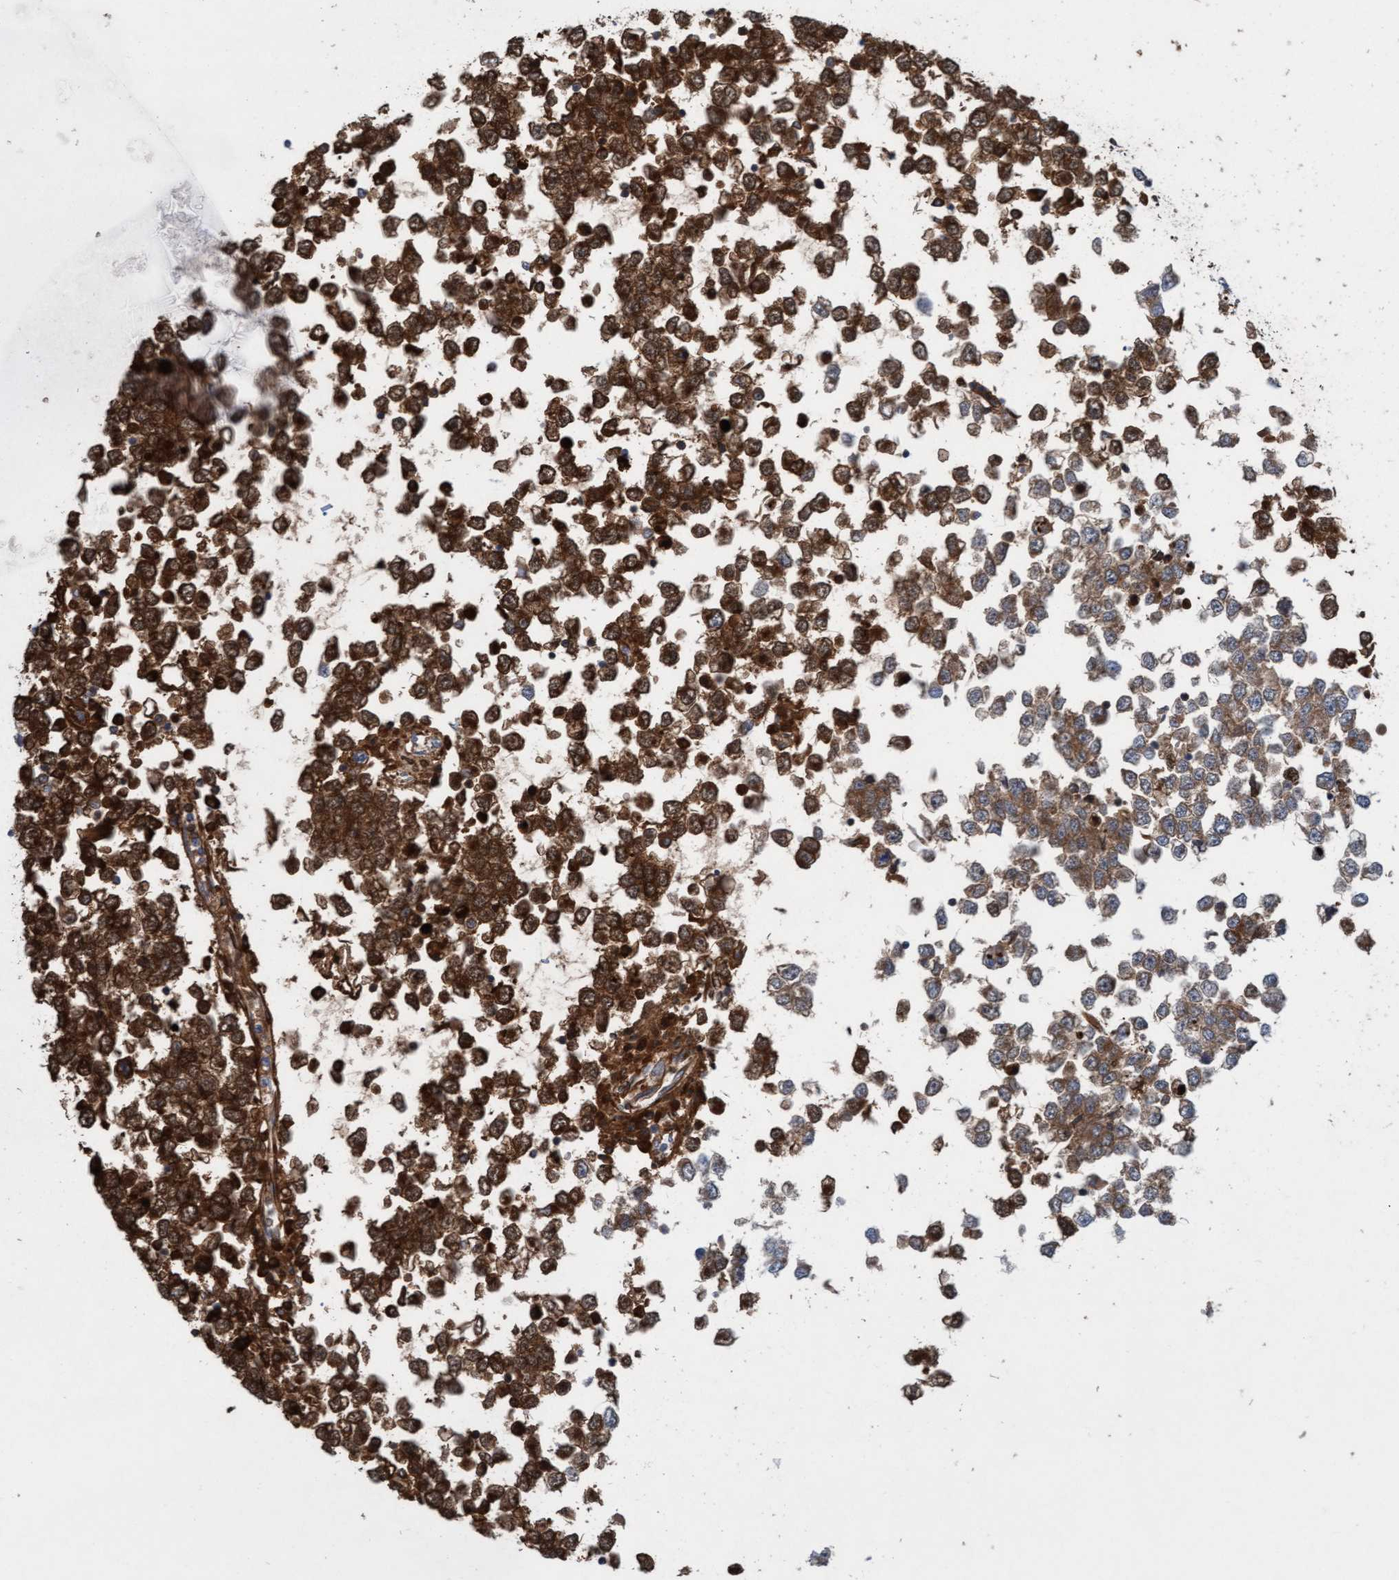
{"staining": {"intensity": "strong", "quantity": ">75%", "location": "cytoplasmic/membranous"}, "tissue": "testis cancer", "cell_type": "Tumor cells", "image_type": "cancer", "snomed": [{"axis": "morphology", "description": "Seminoma, NOS"}, {"axis": "topography", "description": "Testis"}], "caption": "IHC photomicrograph of human seminoma (testis) stained for a protein (brown), which reveals high levels of strong cytoplasmic/membranous staining in about >75% of tumor cells.", "gene": "KLHL25", "patient": {"sex": "male", "age": 65}}